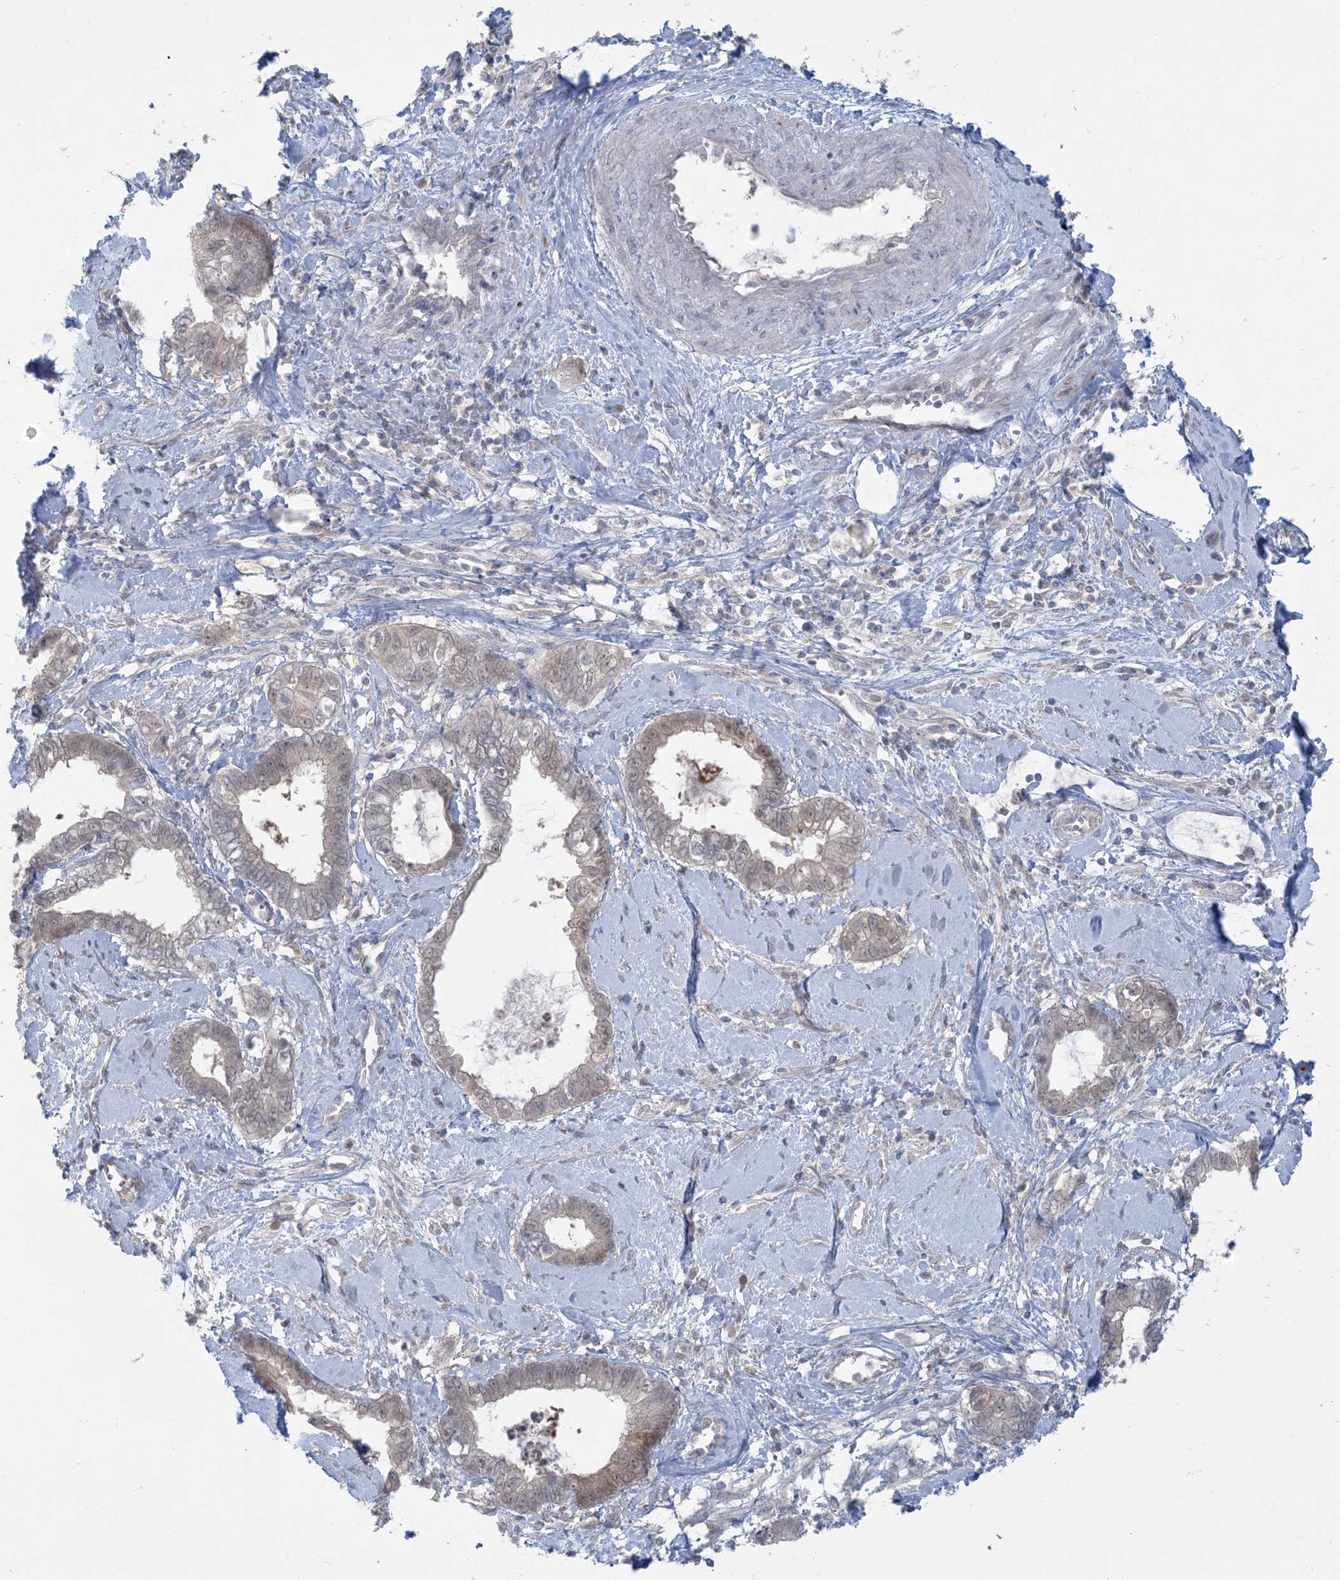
{"staining": {"intensity": "negative", "quantity": "none", "location": "none"}, "tissue": "cervical cancer", "cell_type": "Tumor cells", "image_type": "cancer", "snomed": [{"axis": "morphology", "description": "Adenocarcinoma, NOS"}, {"axis": "topography", "description": "Cervix"}], "caption": "Protein analysis of cervical adenocarcinoma displays no significant expression in tumor cells.", "gene": "NRBP2", "patient": {"sex": "female", "age": 44}}